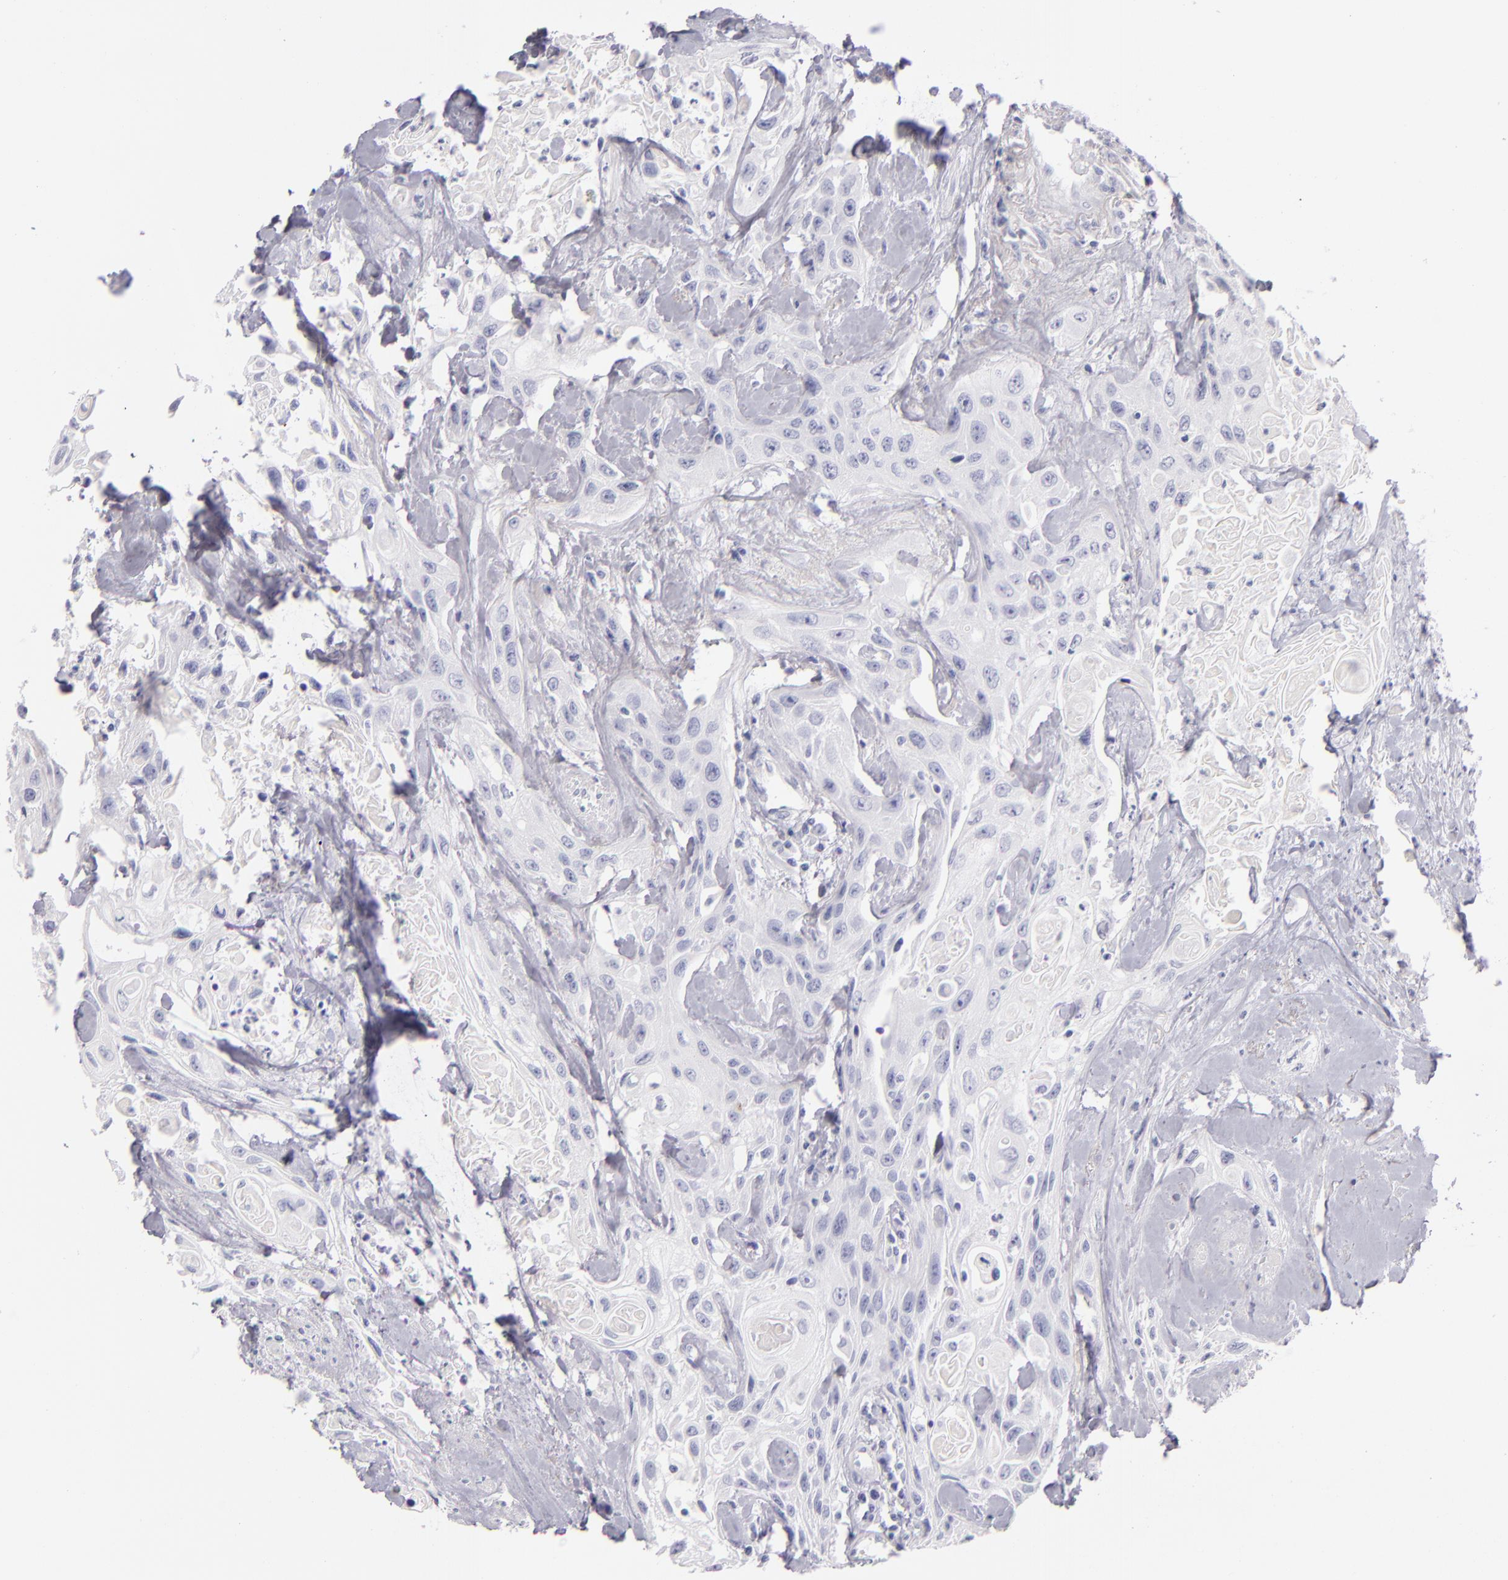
{"staining": {"intensity": "negative", "quantity": "none", "location": "none"}, "tissue": "urothelial cancer", "cell_type": "Tumor cells", "image_type": "cancer", "snomed": [{"axis": "morphology", "description": "Urothelial carcinoma, High grade"}, {"axis": "topography", "description": "Urinary bladder"}], "caption": "This micrograph is of urothelial carcinoma (high-grade) stained with IHC to label a protein in brown with the nuclei are counter-stained blue. There is no staining in tumor cells.", "gene": "CD207", "patient": {"sex": "female", "age": 84}}